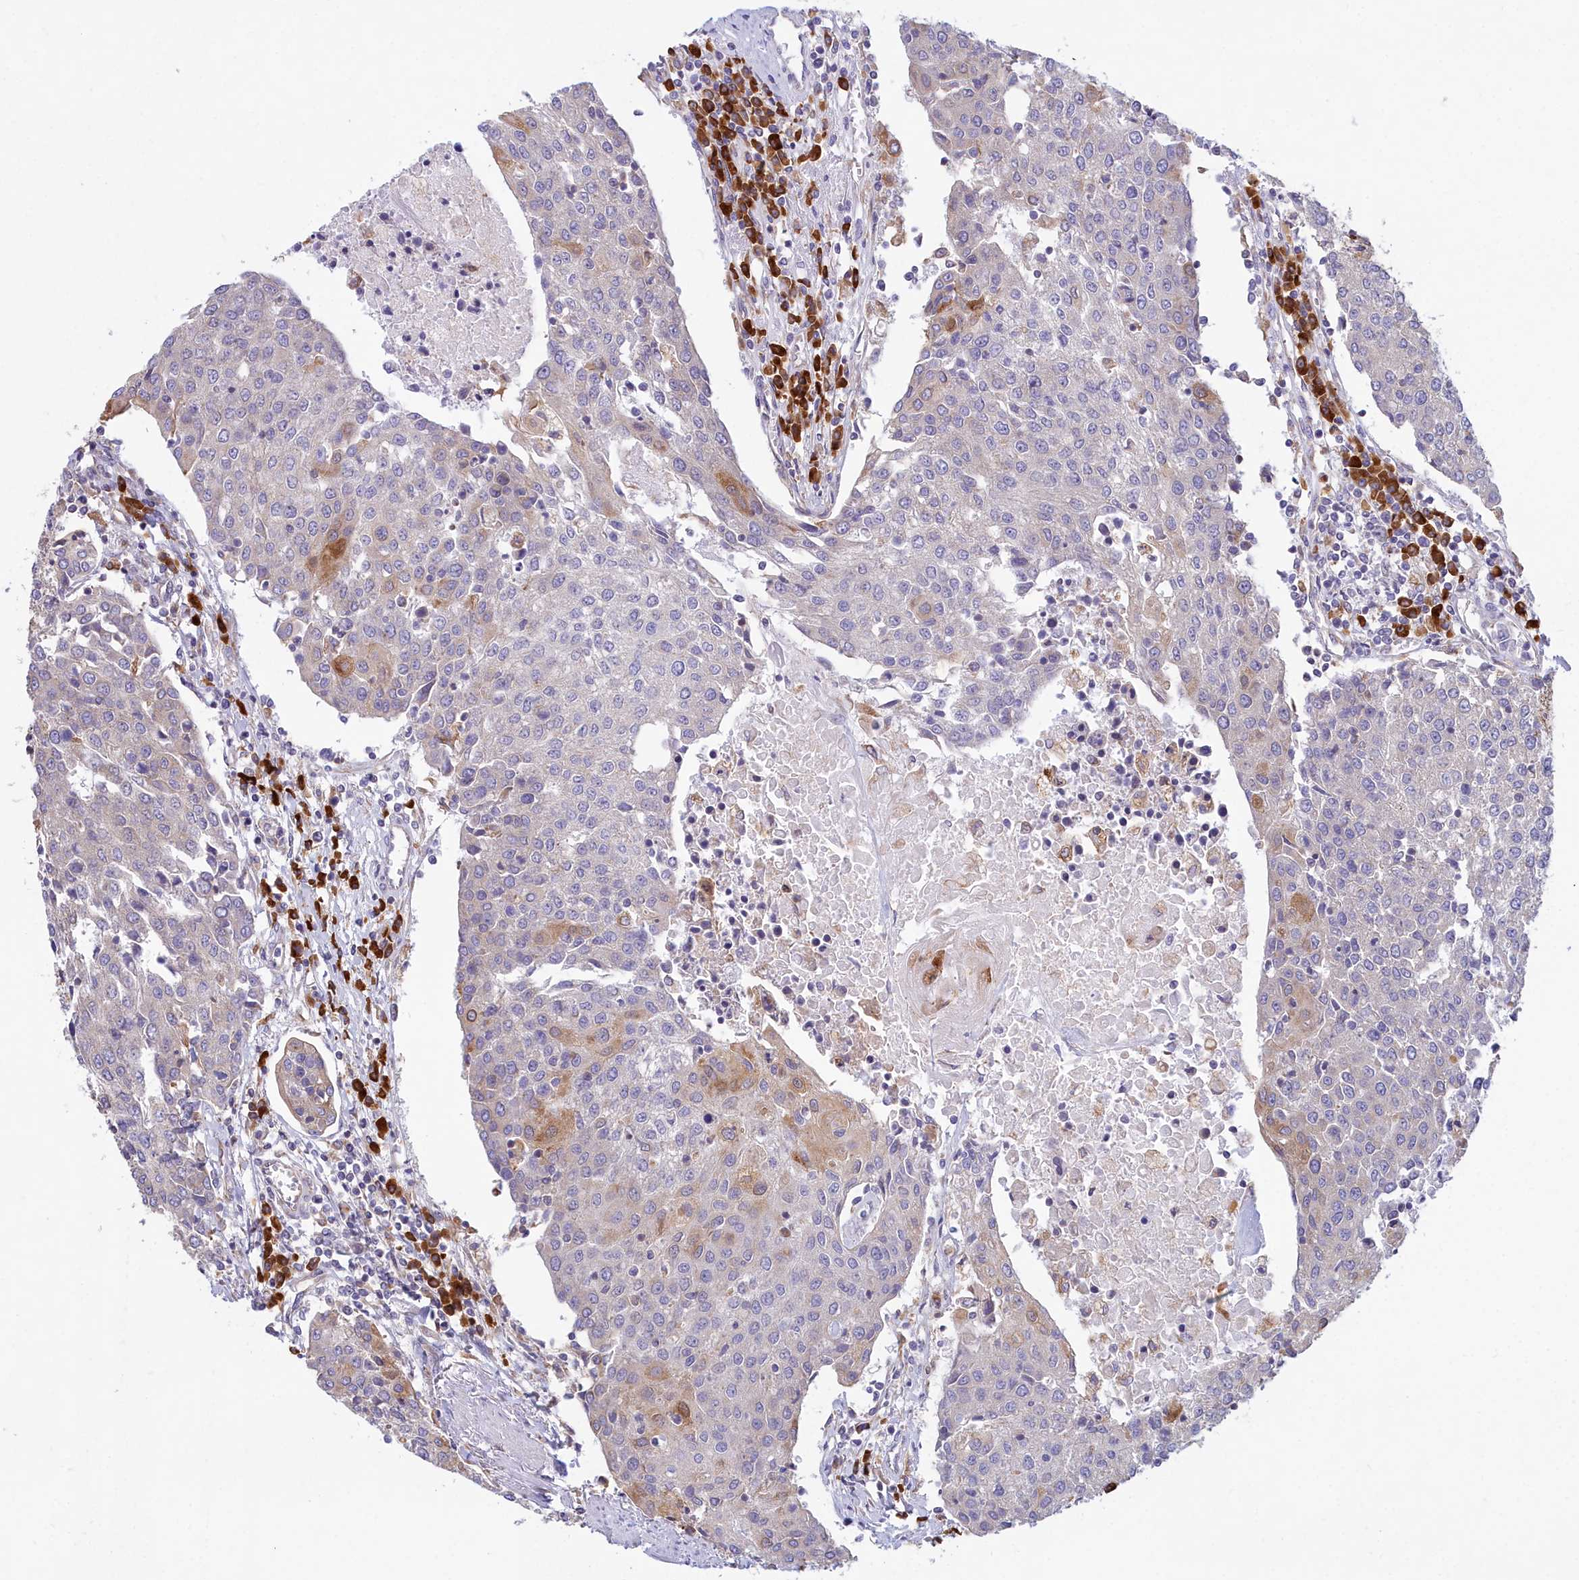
{"staining": {"intensity": "moderate", "quantity": "<25%", "location": "cytoplasmic/membranous"}, "tissue": "urothelial cancer", "cell_type": "Tumor cells", "image_type": "cancer", "snomed": [{"axis": "morphology", "description": "Urothelial carcinoma, High grade"}, {"axis": "topography", "description": "Urinary bladder"}], "caption": "This histopathology image demonstrates immunohistochemistry staining of human high-grade urothelial carcinoma, with low moderate cytoplasmic/membranous expression in about <25% of tumor cells.", "gene": "HM13", "patient": {"sex": "female", "age": 85}}